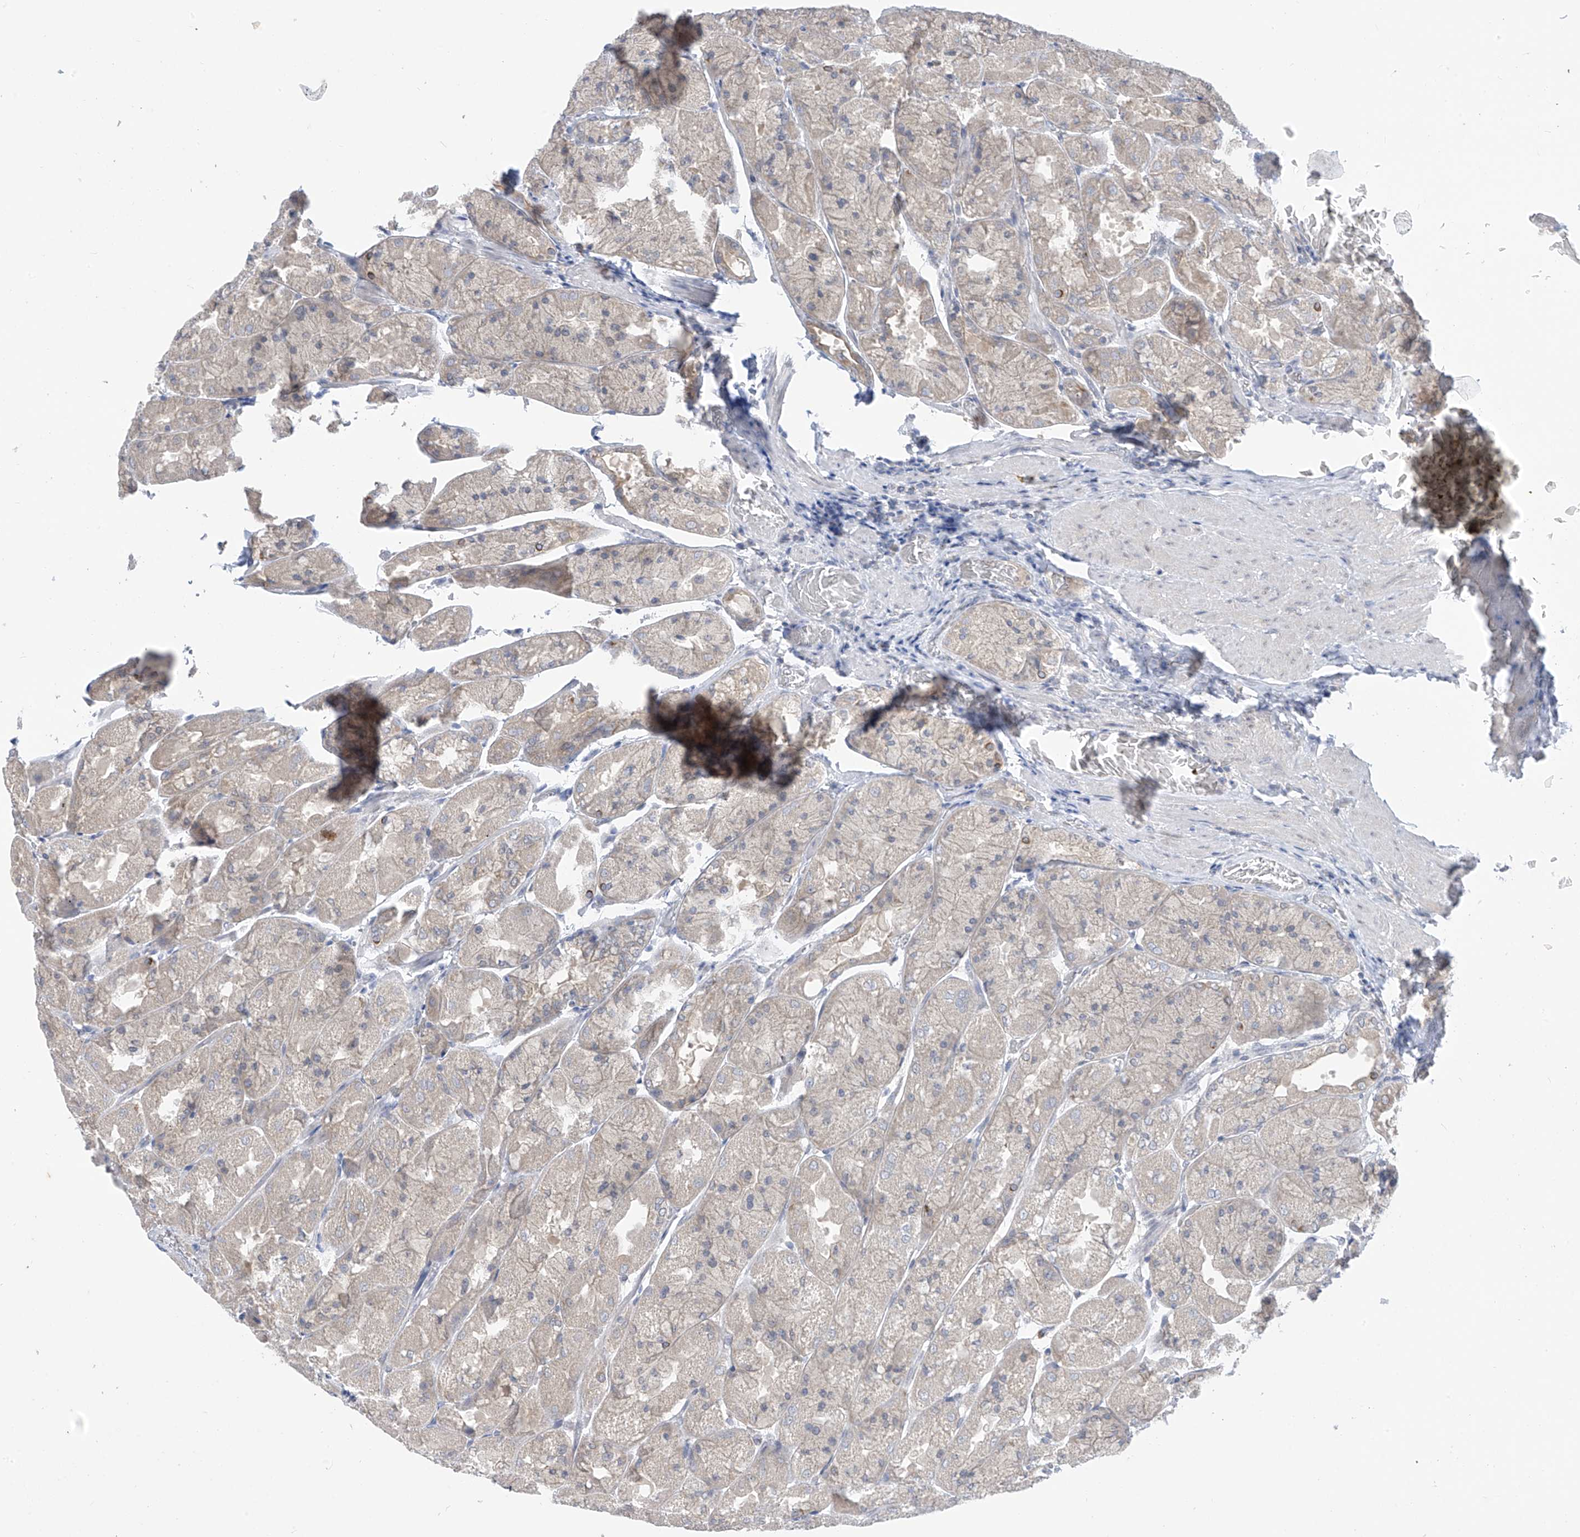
{"staining": {"intensity": "moderate", "quantity": "25%-75%", "location": "cytoplasmic/membranous"}, "tissue": "stomach", "cell_type": "Glandular cells", "image_type": "normal", "snomed": [{"axis": "morphology", "description": "Normal tissue, NOS"}, {"axis": "topography", "description": "Stomach"}], "caption": "IHC (DAB) staining of unremarkable human stomach shows moderate cytoplasmic/membranous protein staining in approximately 25%-75% of glandular cells.", "gene": "APLF", "patient": {"sex": "female", "age": 61}}